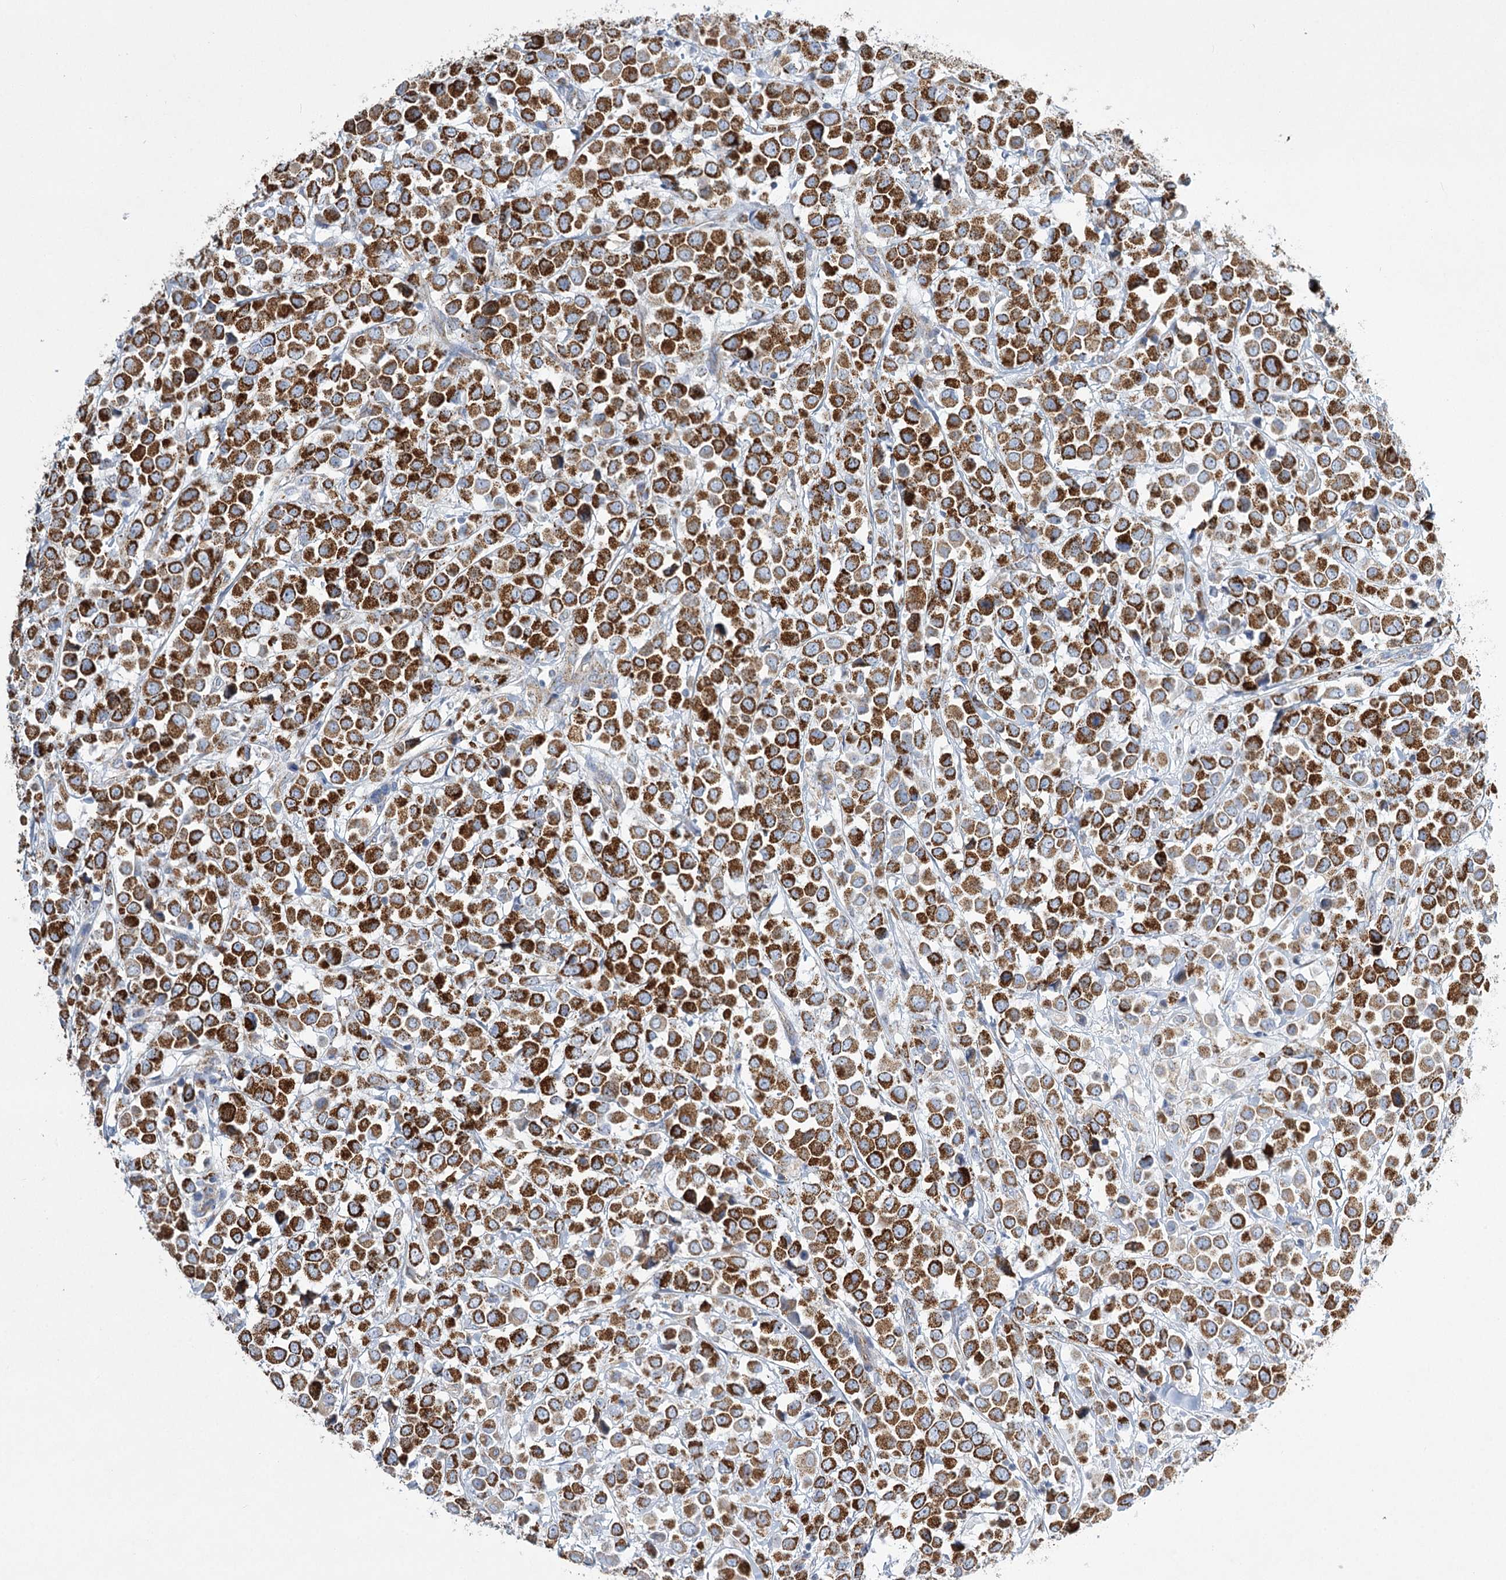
{"staining": {"intensity": "strong", "quantity": ">75%", "location": "cytoplasmic/membranous"}, "tissue": "breast cancer", "cell_type": "Tumor cells", "image_type": "cancer", "snomed": [{"axis": "morphology", "description": "Duct carcinoma"}, {"axis": "topography", "description": "Breast"}], "caption": "Breast cancer (infiltrating ductal carcinoma) tissue exhibits strong cytoplasmic/membranous expression in about >75% of tumor cells (Brightfield microscopy of DAB IHC at high magnification).", "gene": "DHTKD1", "patient": {"sex": "female", "age": 61}}